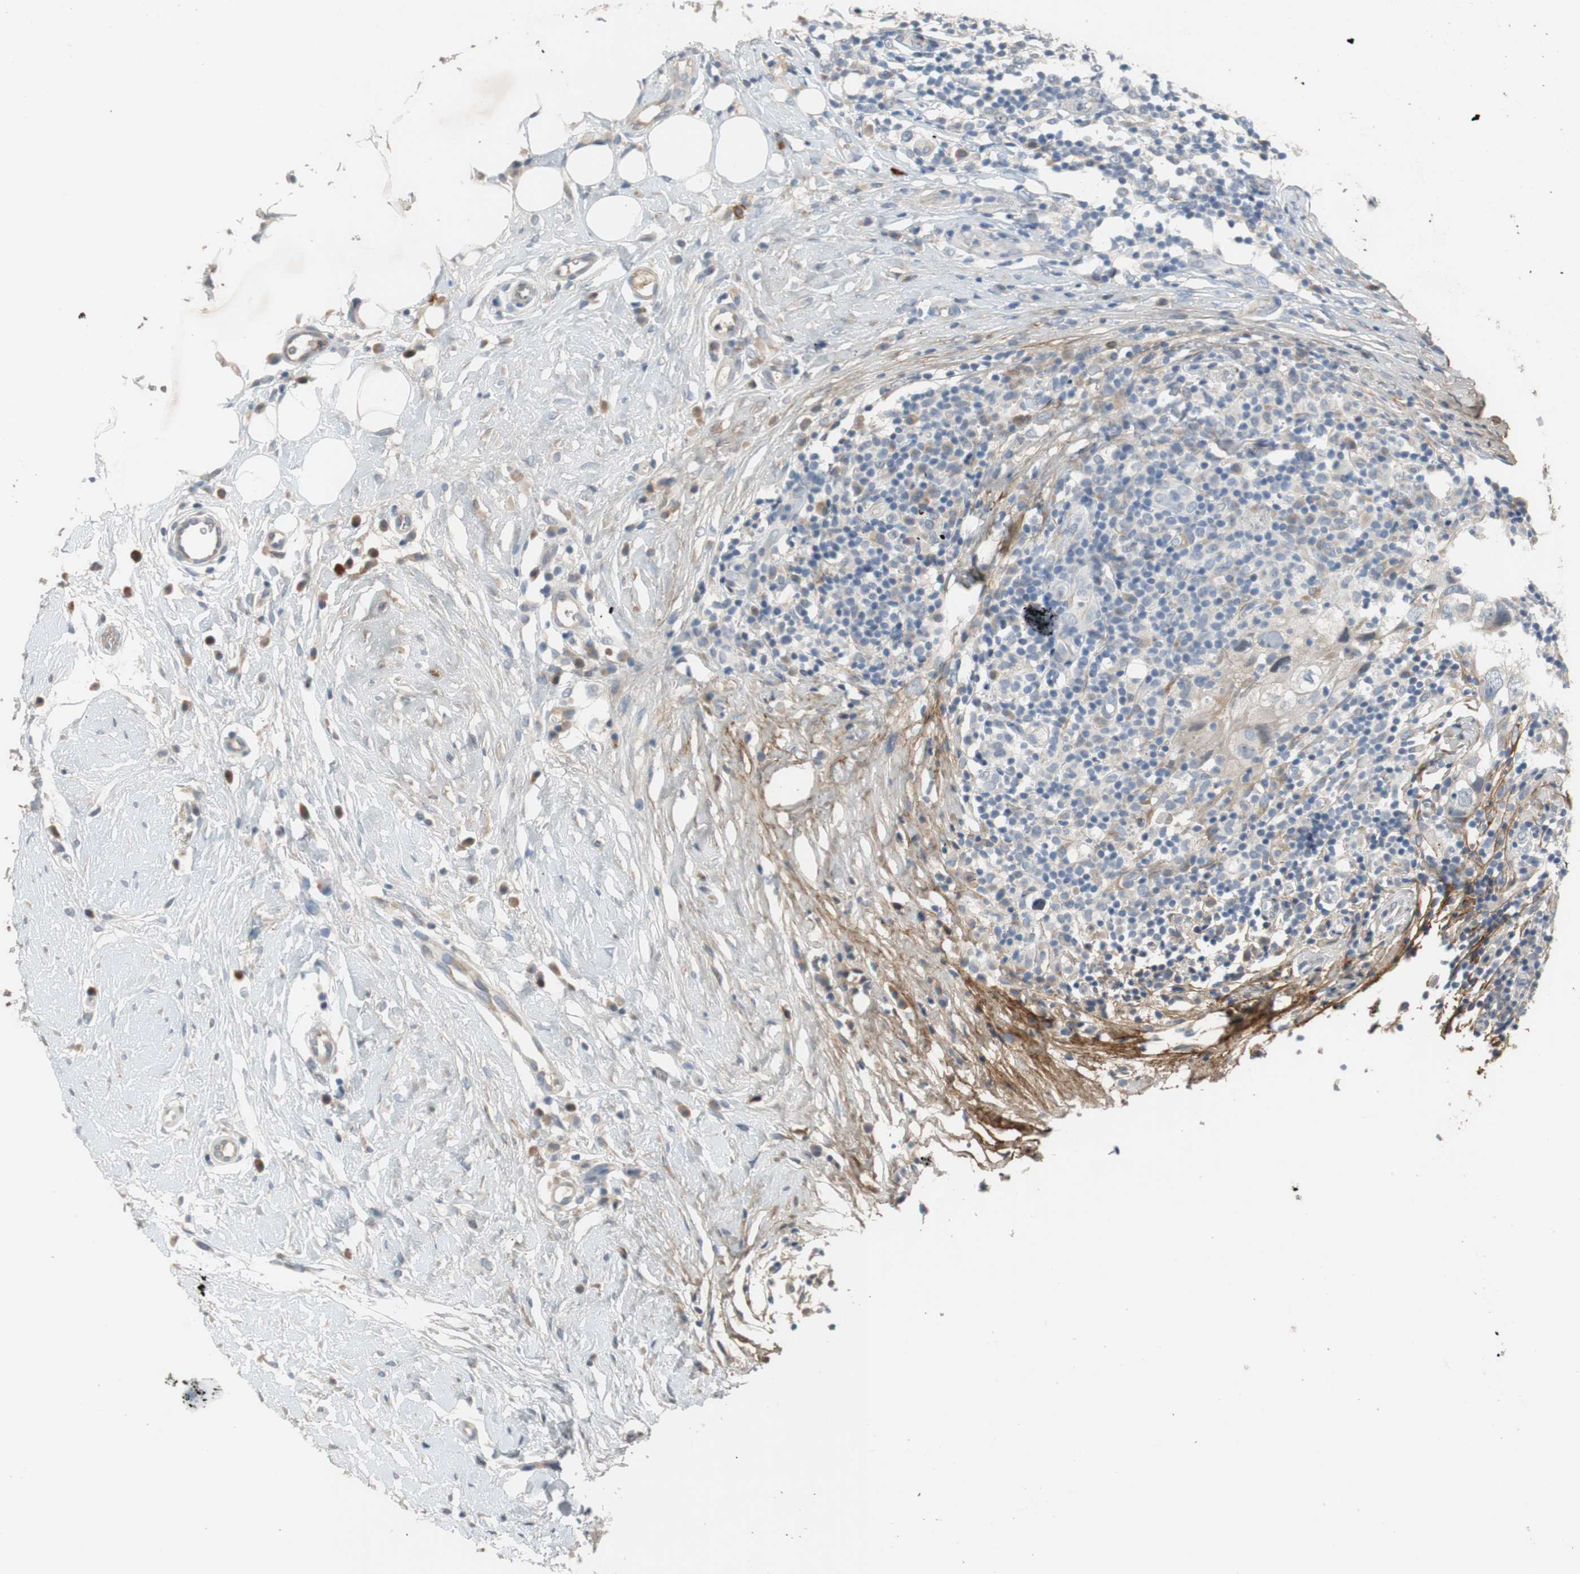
{"staining": {"intensity": "negative", "quantity": "none", "location": "none"}, "tissue": "breast cancer", "cell_type": "Tumor cells", "image_type": "cancer", "snomed": [{"axis": "morphology", "description": "Duct carcinoma"}, {"axis": "topography", "description": "Breast"}], "caption": "Breast cancer (invasive ductal carcinoma) stained for a protein using immunohistochemistry displays no expression tumor cells.", "gene": "COL12A1", "patient": {"sex": "female", "age": 37}}